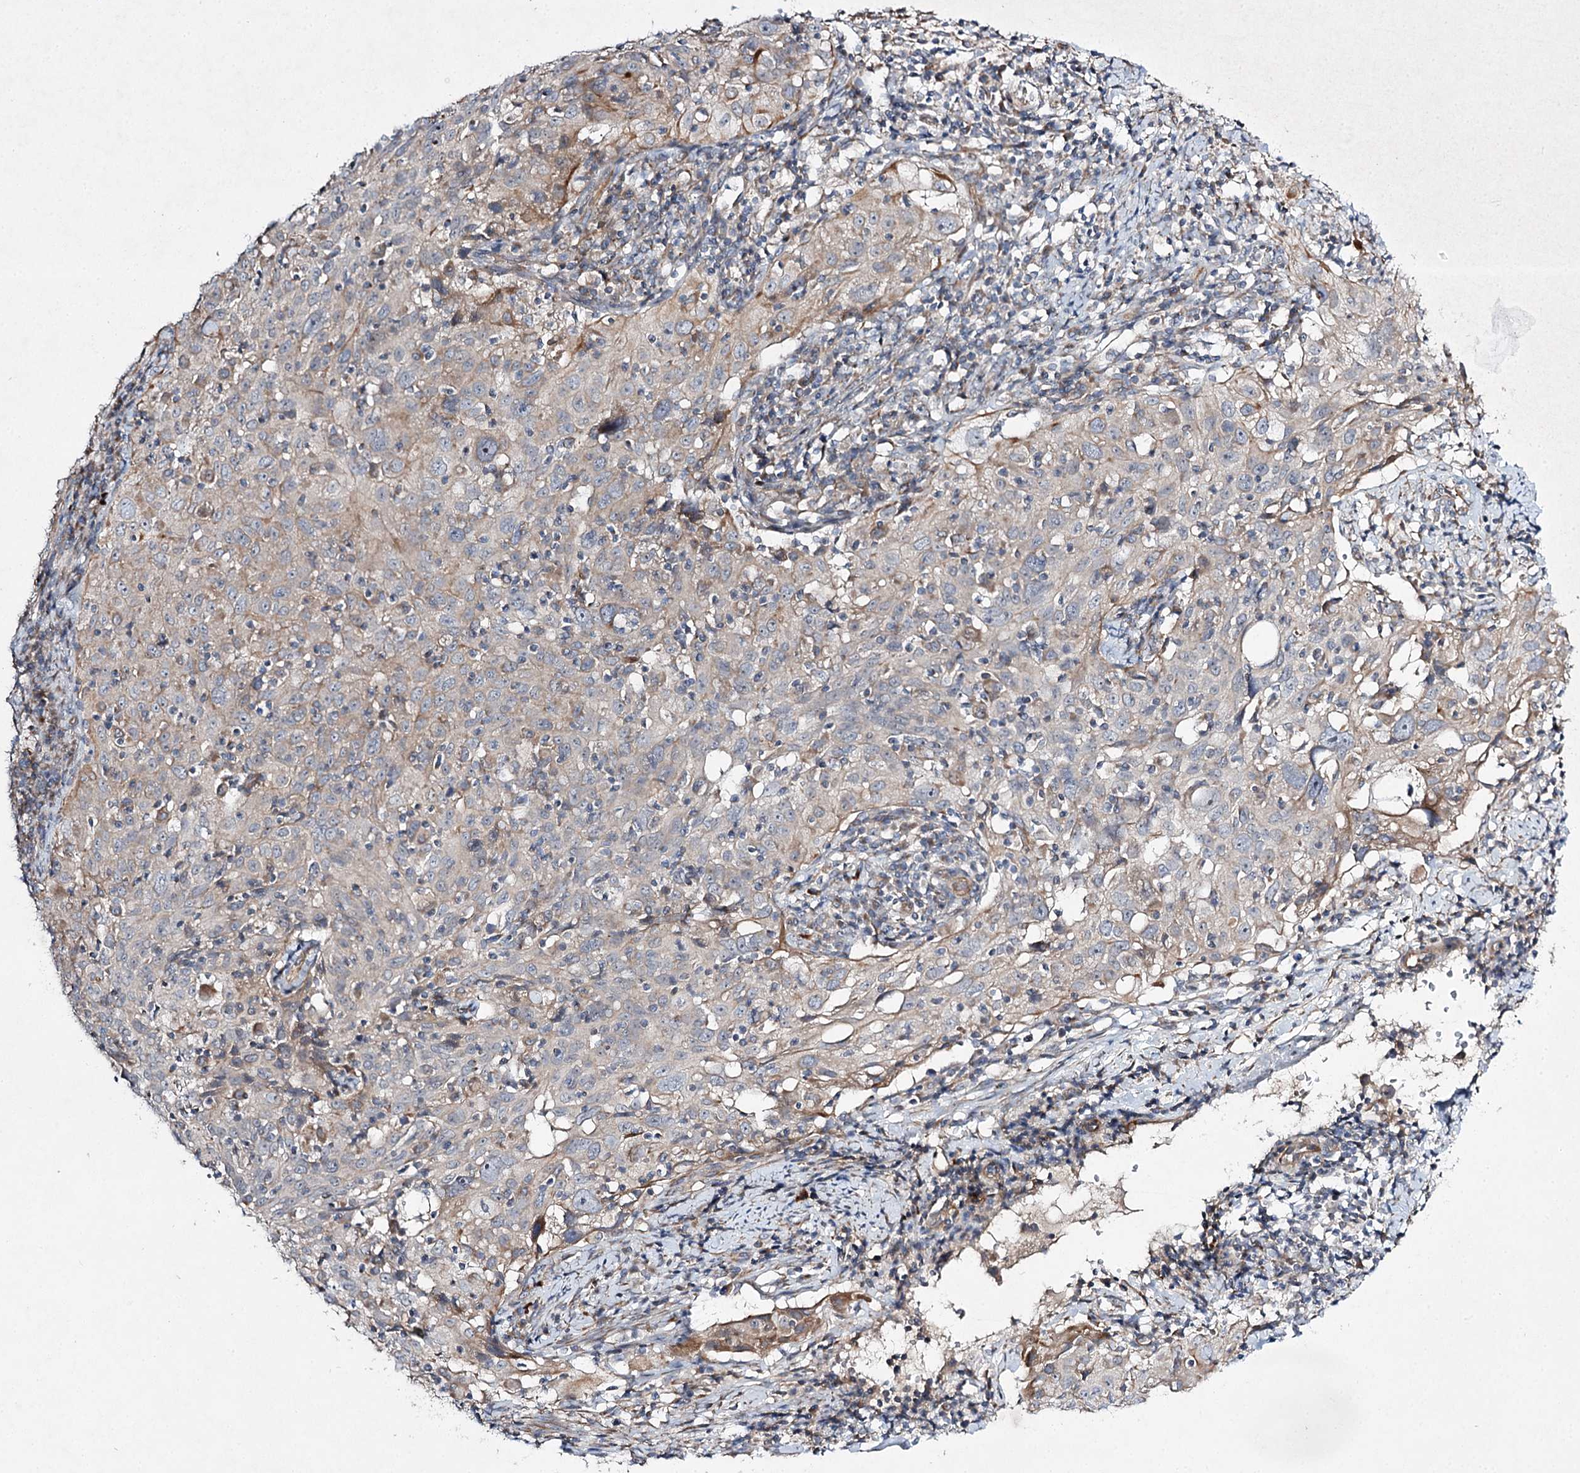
{"staining": {"intensity": "negative", "quantity": "none", "location": "none"}, "tissue": "cervical cancer", "cell_type": "Tumor cells", "image_type": "cancer", "snomed": [{"axis": "morphology", "description": "Squamous cell carcinoma, NOS"}, {"axis": "topography", "description": "Cervix"}], "caption": "High magnification brightfield microscopy of squamous cell carcinoma (cervical) stained with DAB (3,3'-diaminobenzidine) (brown) and counterstained with hematoxylin (blue): tumor cells show no significant expression.", "gene": "KIAA0825", "patient": {"sex": "female", "age": 31}}